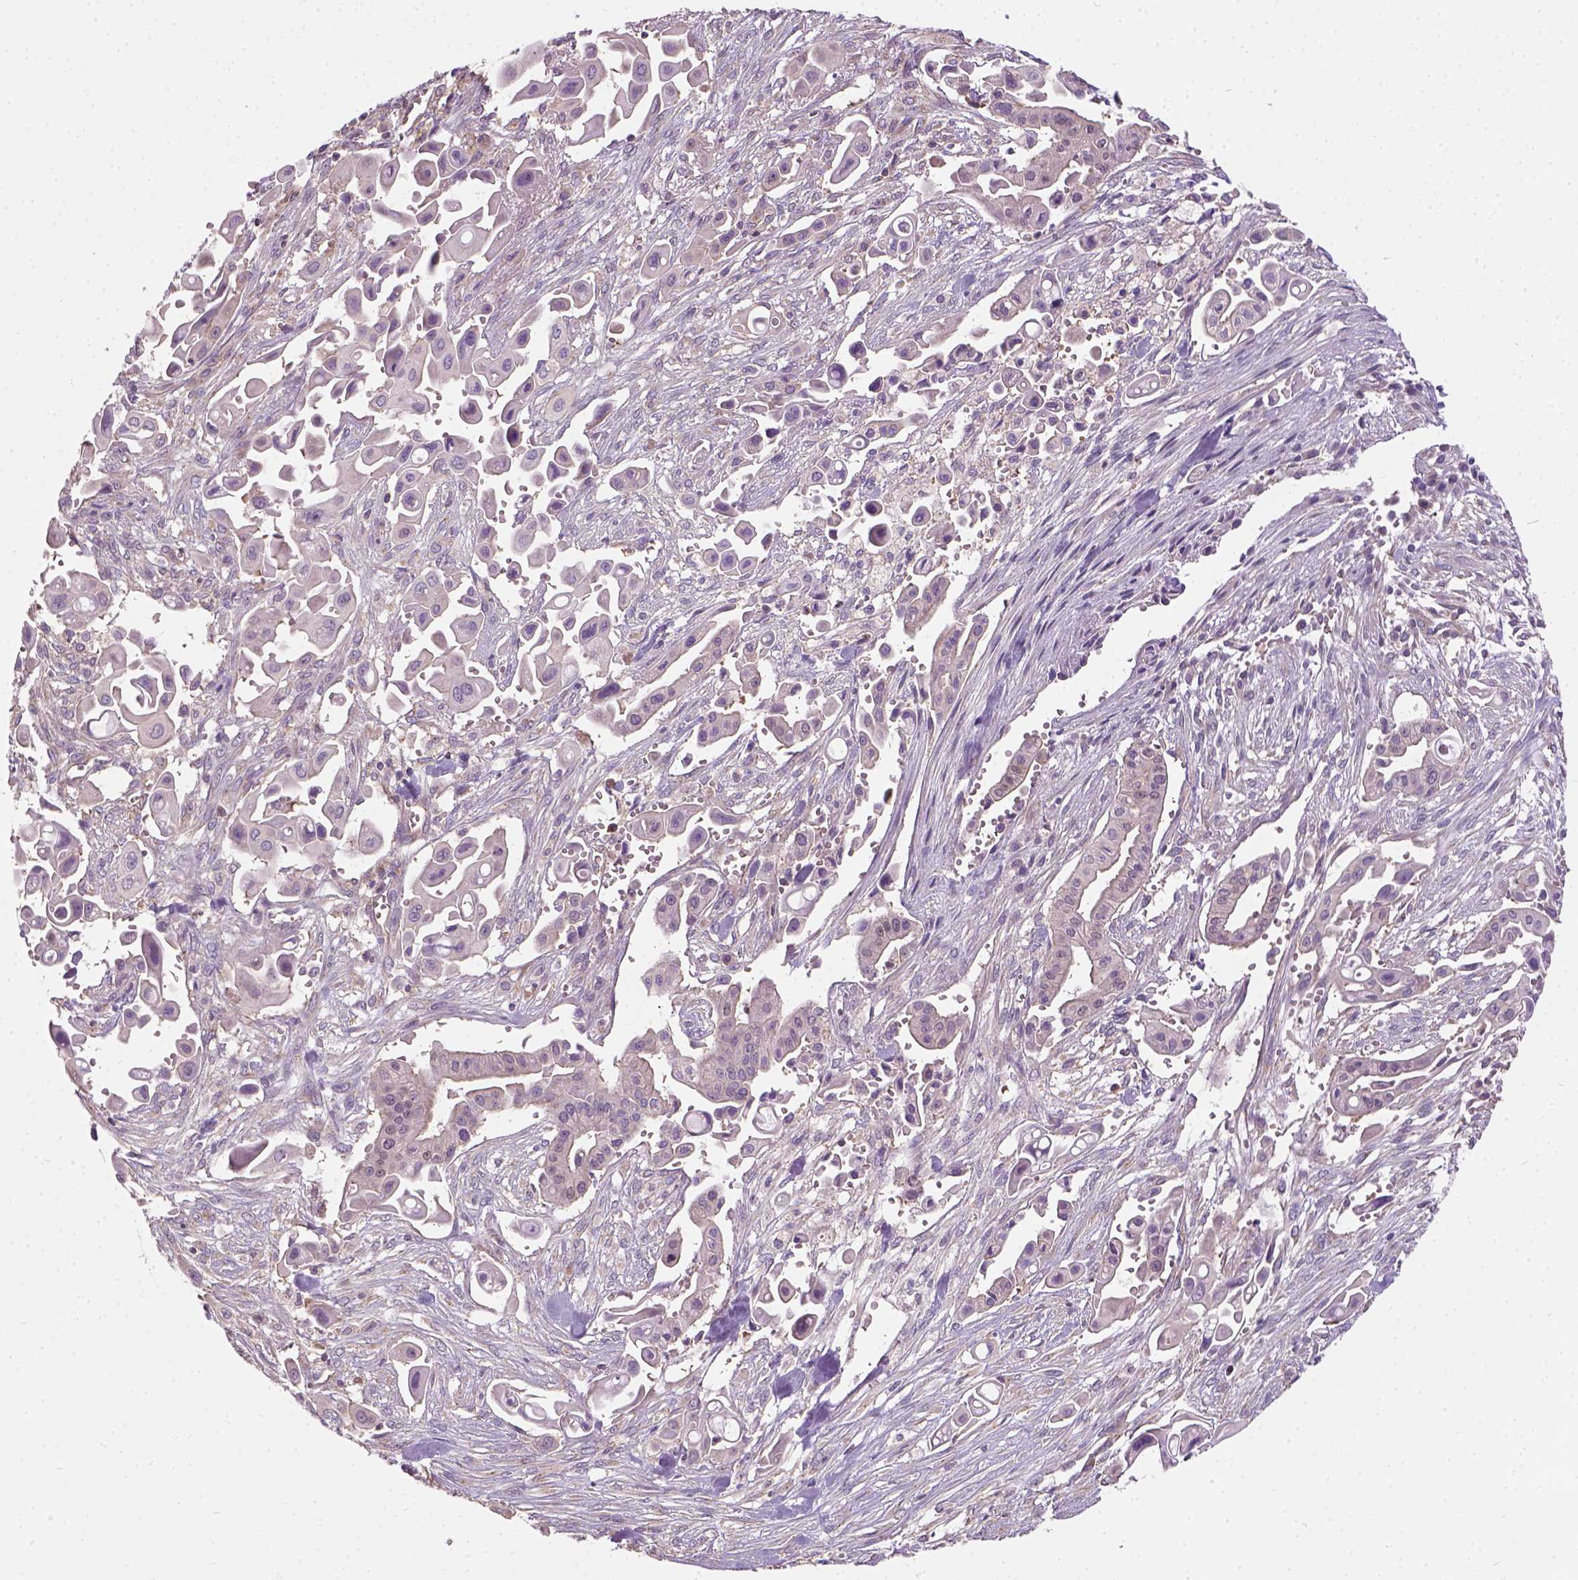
{"staining": {"intensity": "weak", "quantity": ">75%", "location": "cytoplasmic/membranous"}, "tissue": "pancreatic cancer", "cell_type": "Tumor cells", "image_type": "cancer", "snomed": [{"axis": "morphology", "description": "Adenocarcinoma, NOS"}, {"axis": "topography", "description": "Pancreas"}], "caption": "An IHC micrograph of neoplastic tissue is shown. Protein staining in brown labels weak cytoplasmic/membranous positivity in pancreatic cancer within tumor cells.", "gene": "CRACR2A", "patient": {"sex": "male", "age": 50}}